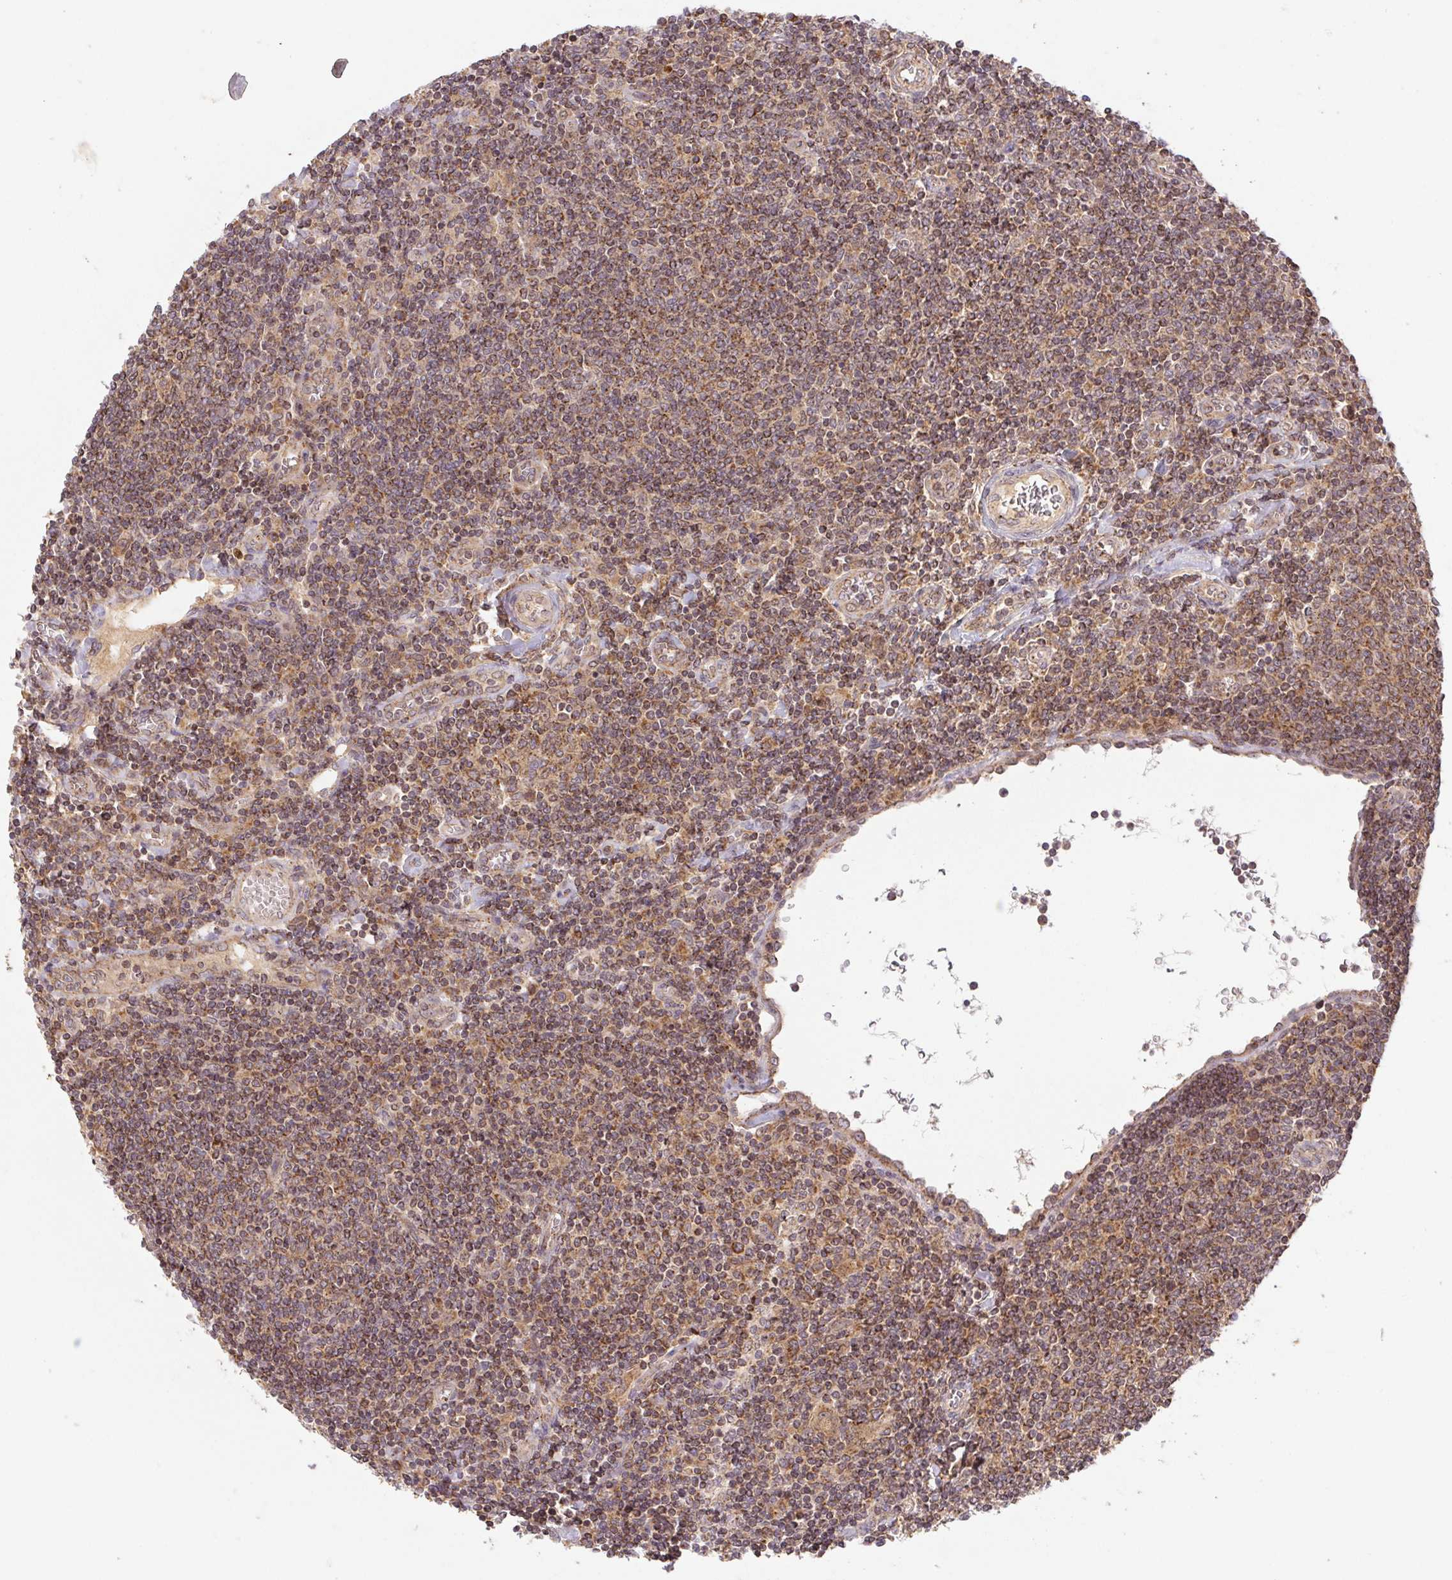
{"staining": {"intensity": "moderate", "quantity": ">75%", "location": "cytoplasmic/membranous"}, "tissue": "lymphoma", "cell_type": "Tumor cells", "image_type": "cancer", "snomed": [{"axis": "morphology", "description": "Malignant lymphoma, non-Hodgkin's type, Low grade"}, {"axis": "topography", "description": "Lymph node"}], "caption": "Immunohistochemistry (IHC) micrograph of malignant lymphoma, non-Hodgkin's type (low-grade) stained for a protein (brown), which reveals medium levels of moderate cytoplasmic/membranous positivity in approximately >75% of tumor cells.", "gene": "MTHFD1", "patient": {"sex": "male", "age": 52}}